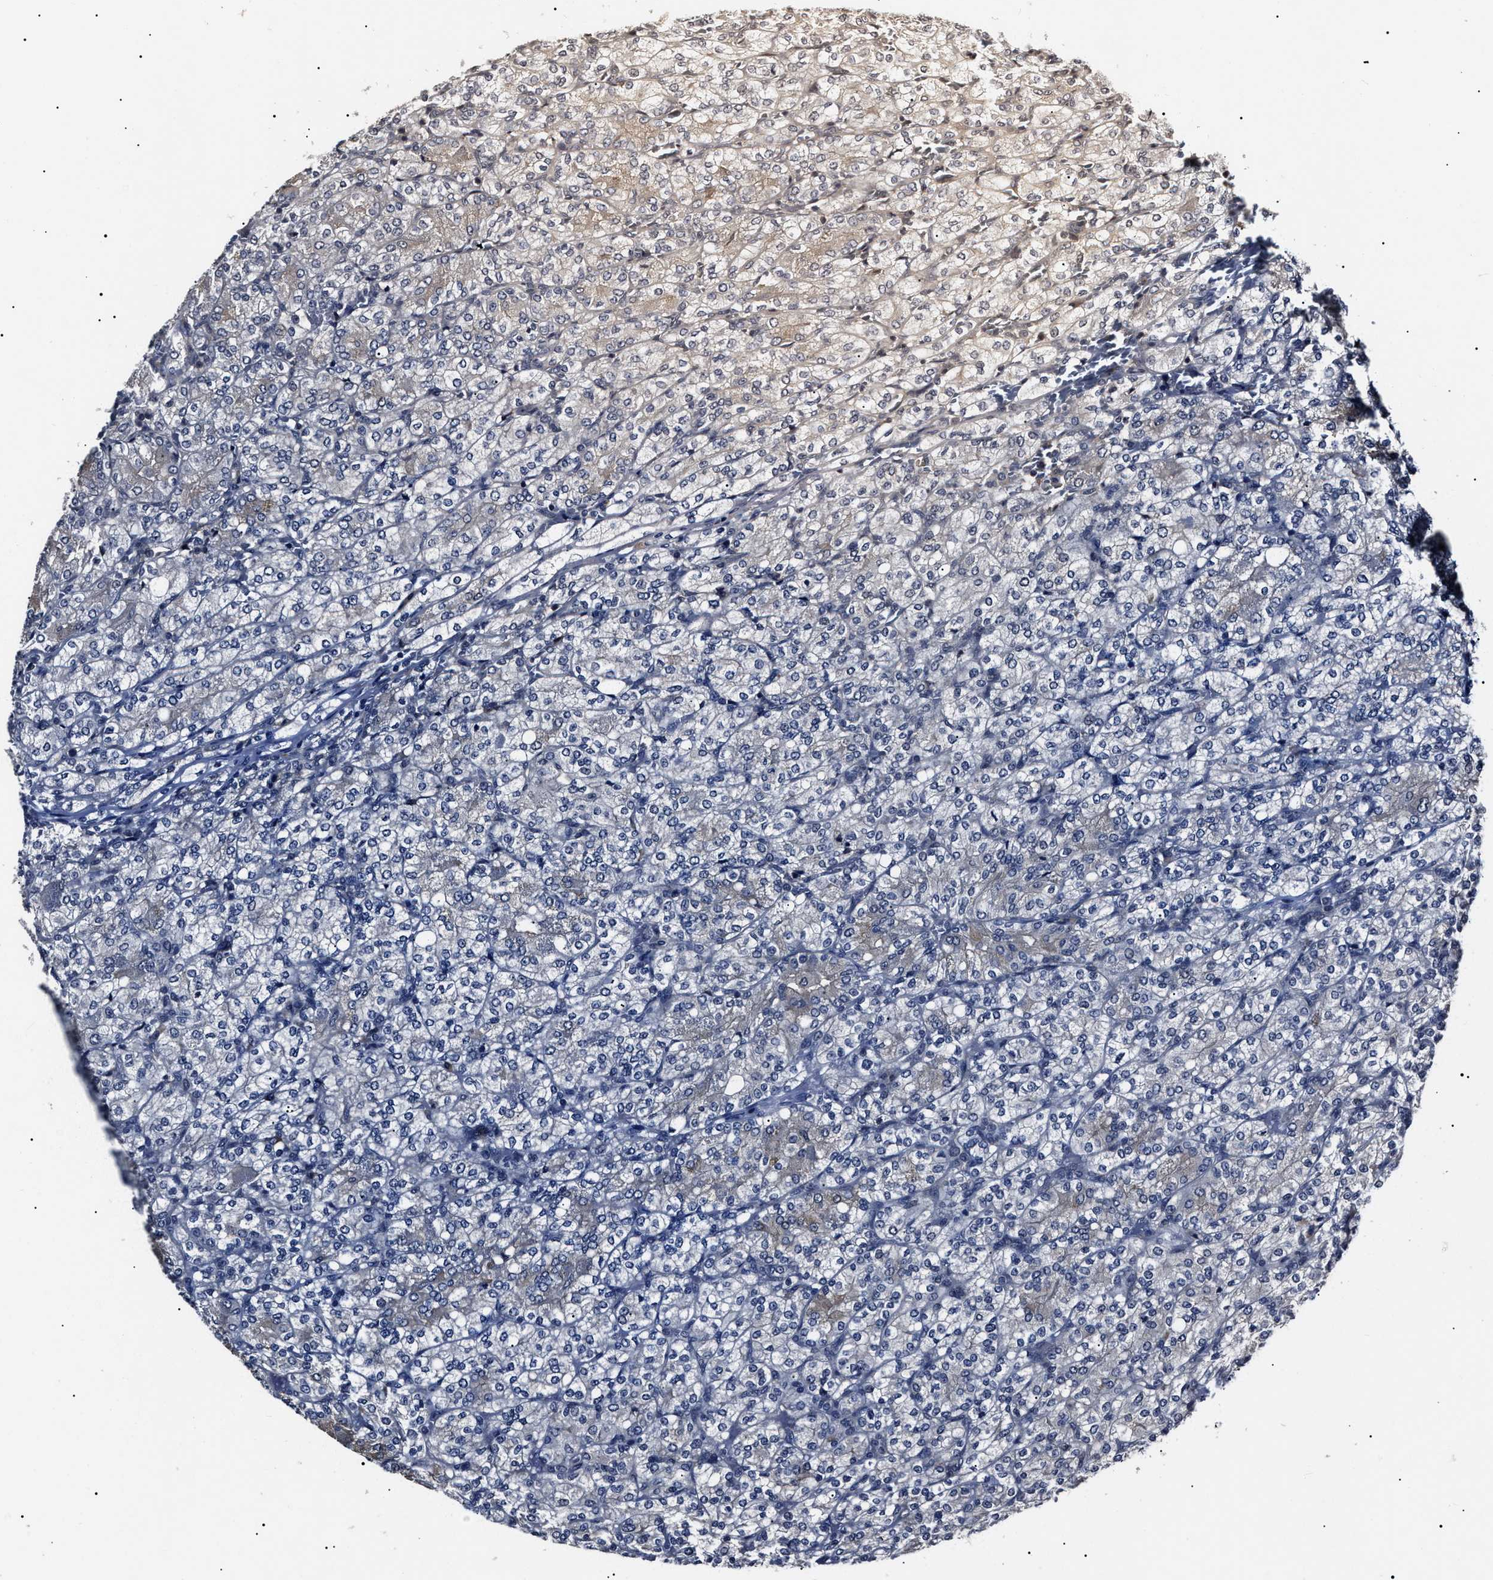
{"staining": {"intensity": "weak", "quantity": "<25%", "location": "cytoplasmic/membranous"}, "tissue": "renal cancer", "cell_type": "Tumor cells", "image_type": "cancer", "snomed": [{"axis": "morphology", "description": "Adenocarcinoma, NOS"}, {"axis": "topography", "description": "Kidney"}], "caption": "This is an immunohistochemistry (IHC) histopathology image of human renal cancer. There is no staining in tumor cells.", "gene": "IFT81", "patient": {"sex": "male", "age": 77}}